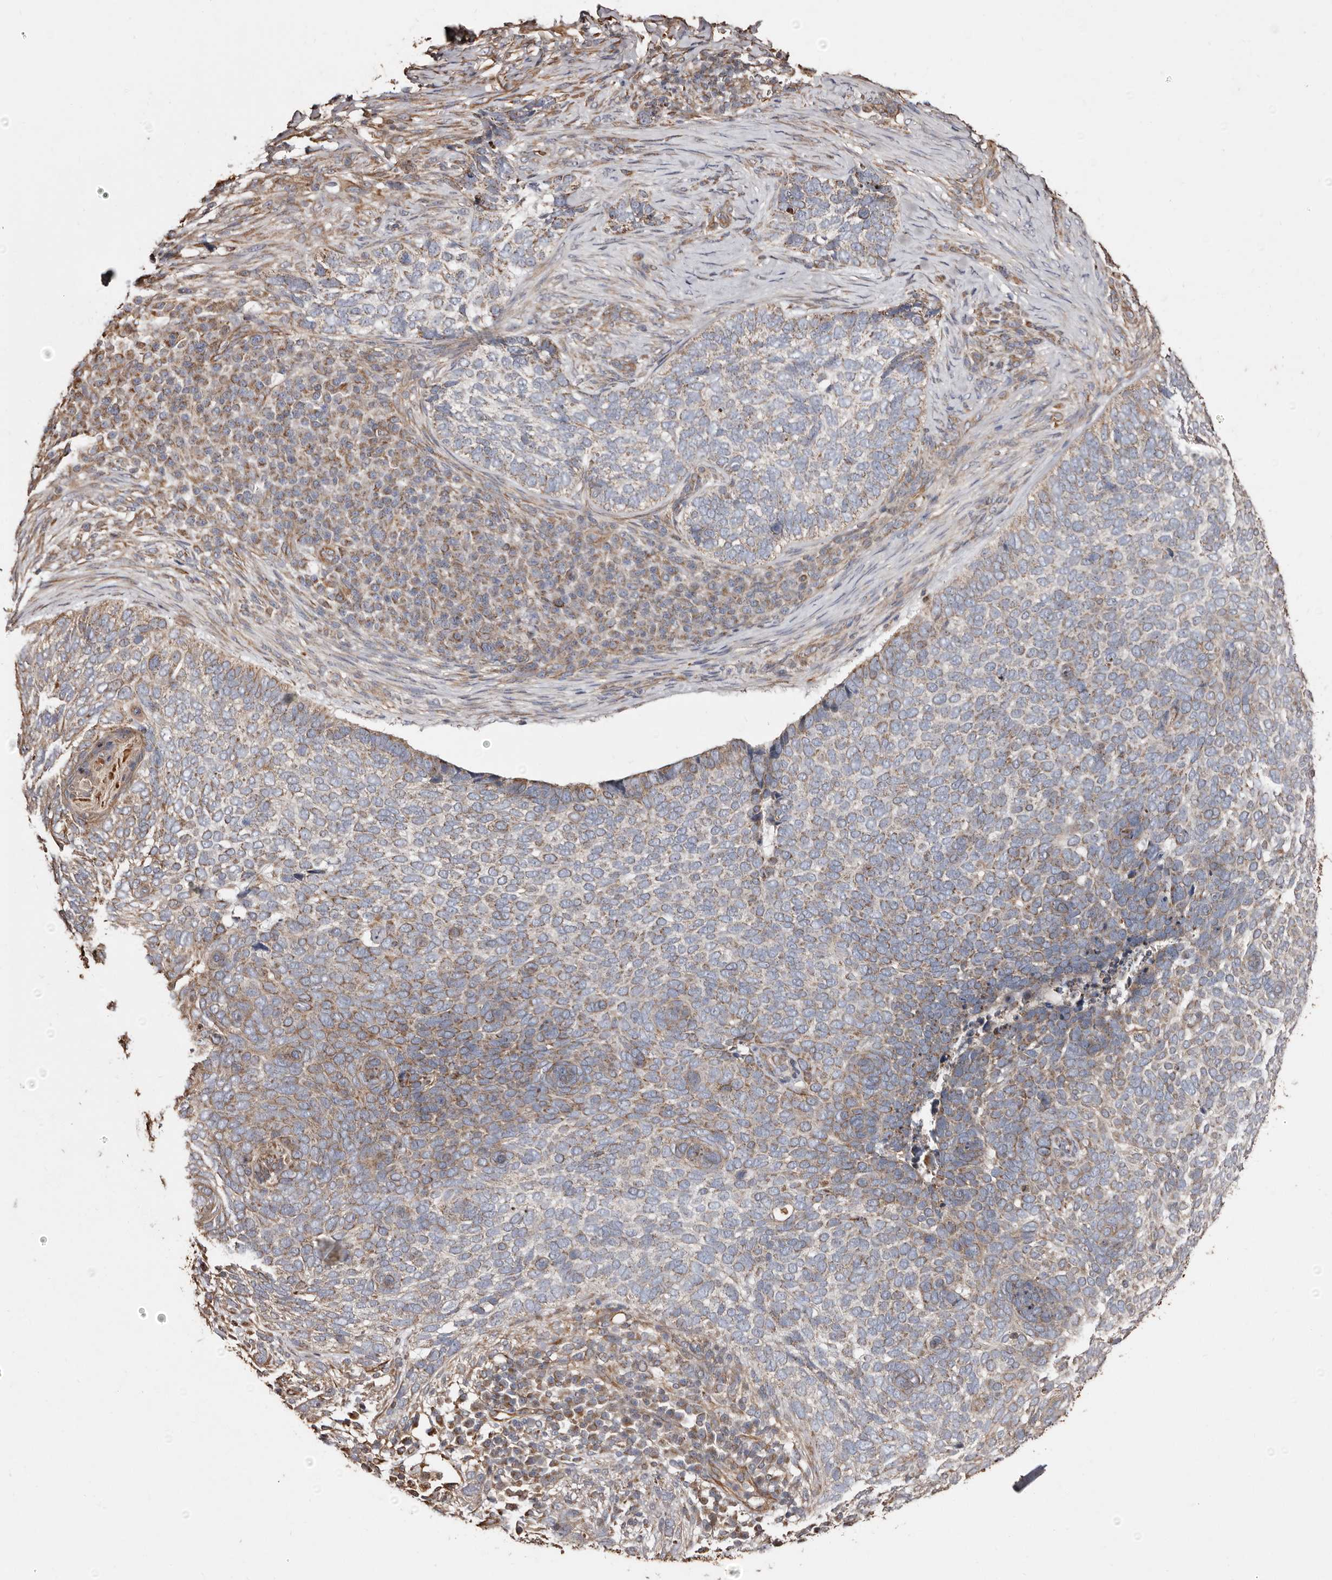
{"staining": {"intensity": "moderate", "quantity": "25%-75%", "location": "cytoplasmic/membranous"}, "tissue": "skin cancer", "cell_type": "Tumor cells", "image_type": "cancer", "snomed": [{"axis": "morphology", "description": "Basal cell carcinoma"}, {"axis": "topography", "description": "Skin"}], "caption": "Skin cancer (basal cell carcinoma) stained with immunohistochemistry (IHC) exhibits moderate cytoplasmic/membranous expression in about 25%-75% of tumor cells.", "gene": "MACC1", "patient": {"sex": "female", "age": 64}}